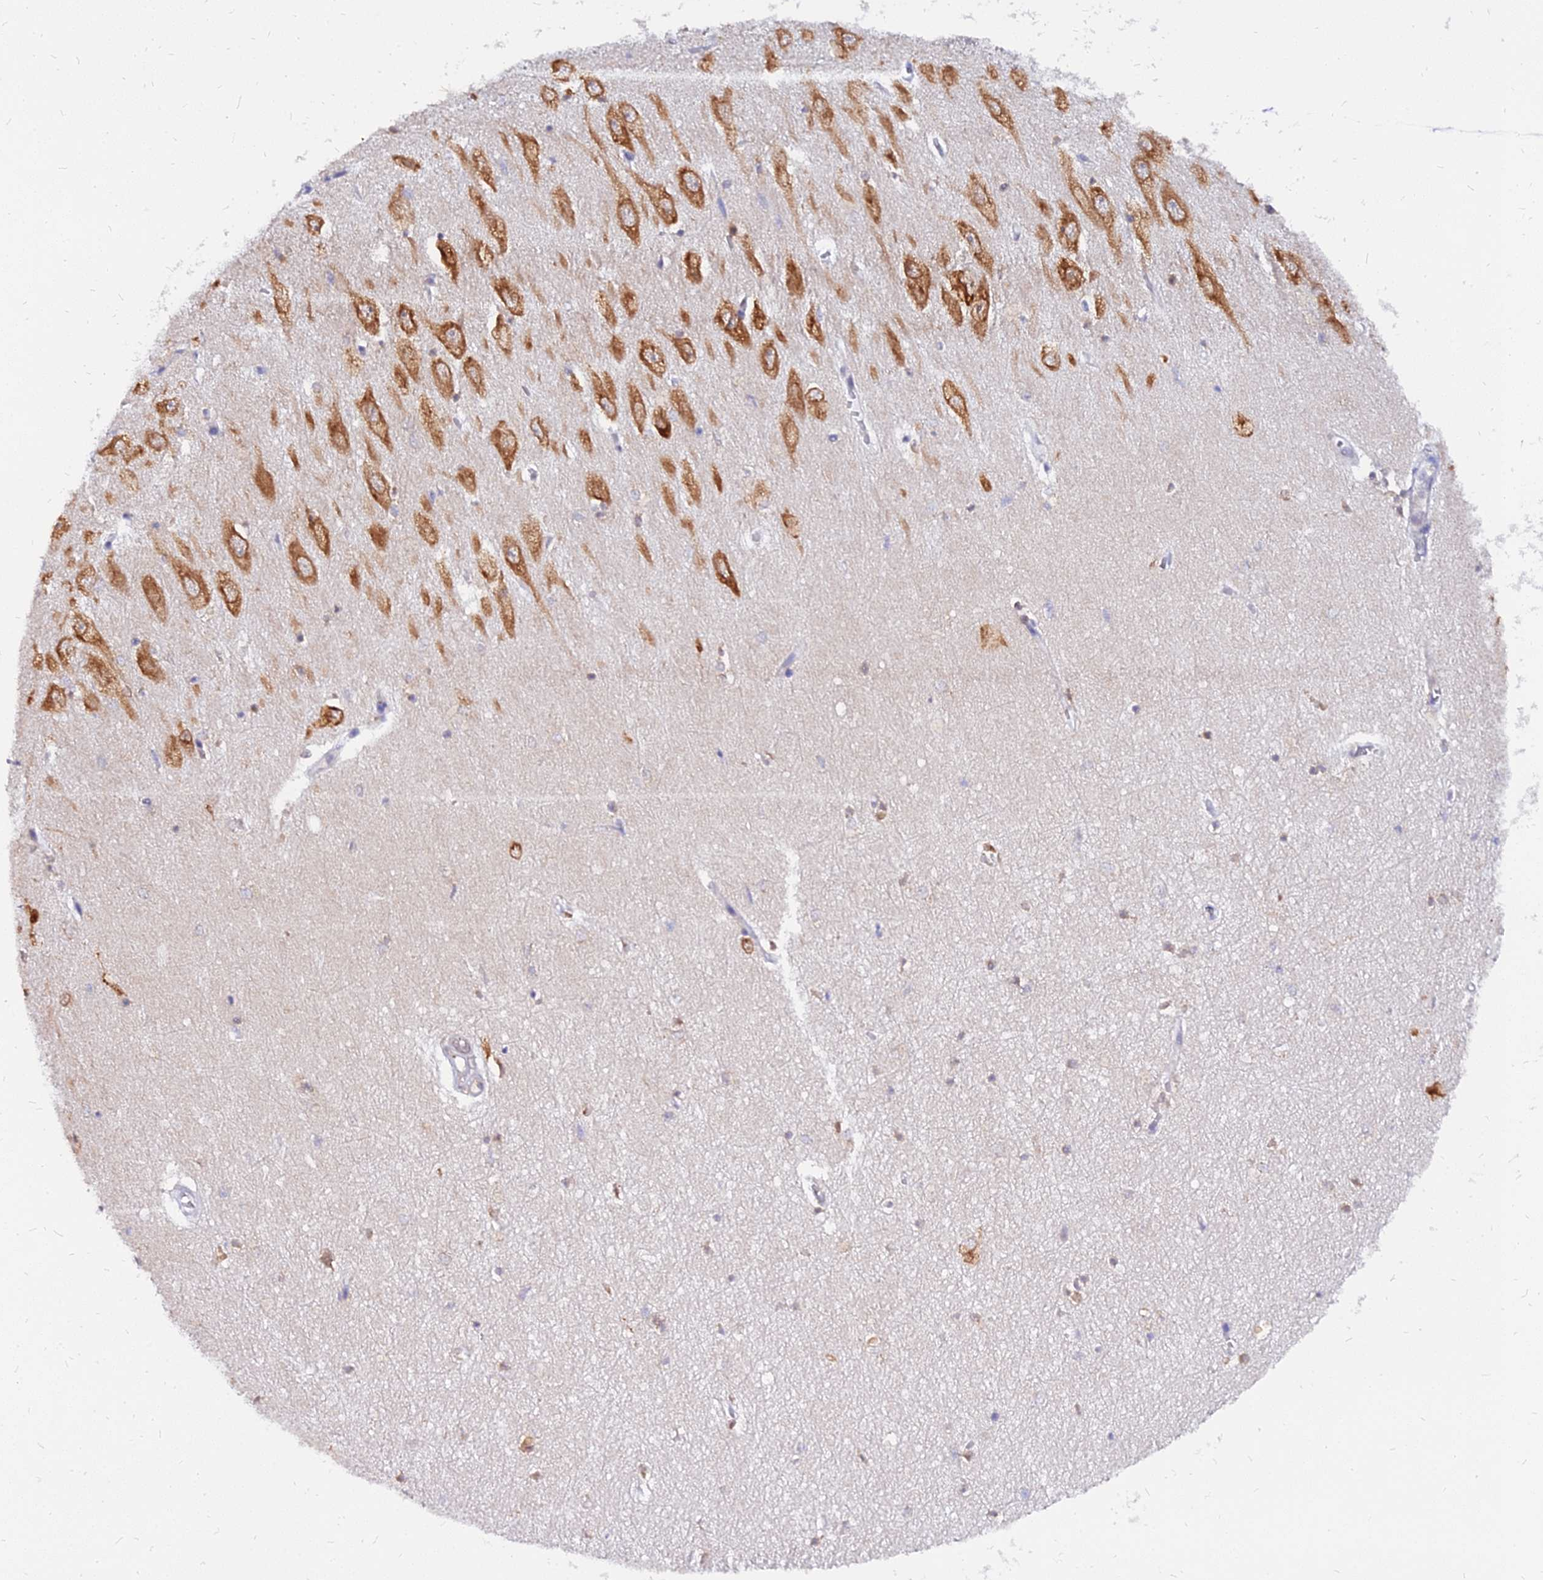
{"staining": {"intensity": "moderate", "quantity": "25%-75%", "location": "cytoplasmic/membranous"}, "tissue": "hippocampus", "cell_type": "Glial cells", "image_type": "normal", "snomed": [{"axis": "morphology", "description": "Normal tissue, NOS"}, {"axis": "topography", "description": "Hippocampus"}], "caption": "Human hippocampus stained with a brown dye reveals moderate cytoplasmic/membranous positive staining in about 25%-75% of glial cells.", "gene": "RNF121", "patient": {"sex": "female", "age": 64}}